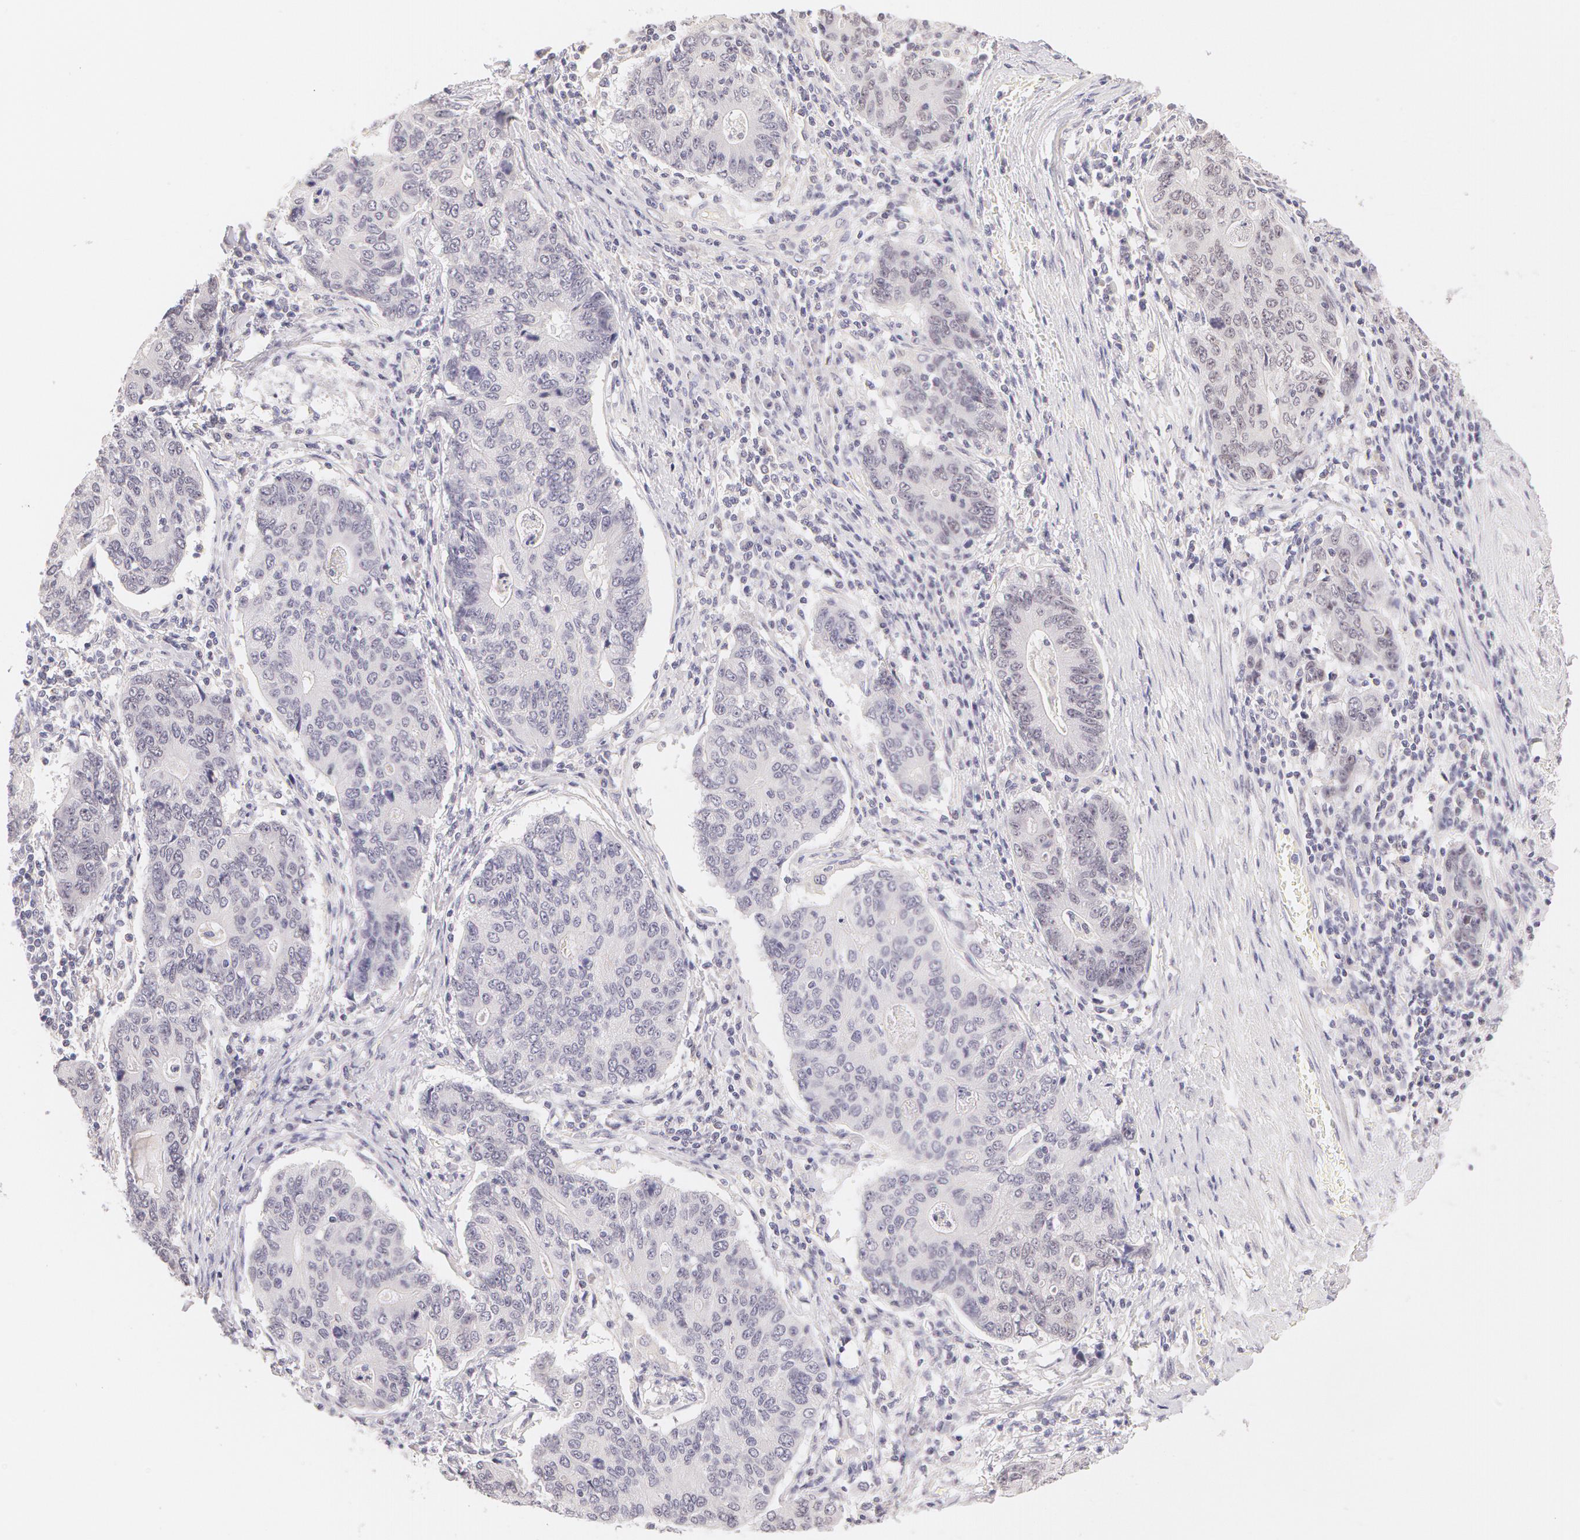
{"staining": {"intensity": "negative", "quantity": "none", "location": "none"}, "tissue": "stomach cancer", "cell_type": "Tumor cells", "image_type": "cancer", "snomed": [{"axis": "morphology", "description": "Adenocarcinoma, NOS"}, {"axis": "topography", "description": "Esophagus"}, {"axis": "topography", "description": "Stomach"}], "caption": "There is no significant positivity in tumor cells of stomach cancer.", "gene": "ZNF597", "patient": {"sex": "male", "age": 74}}